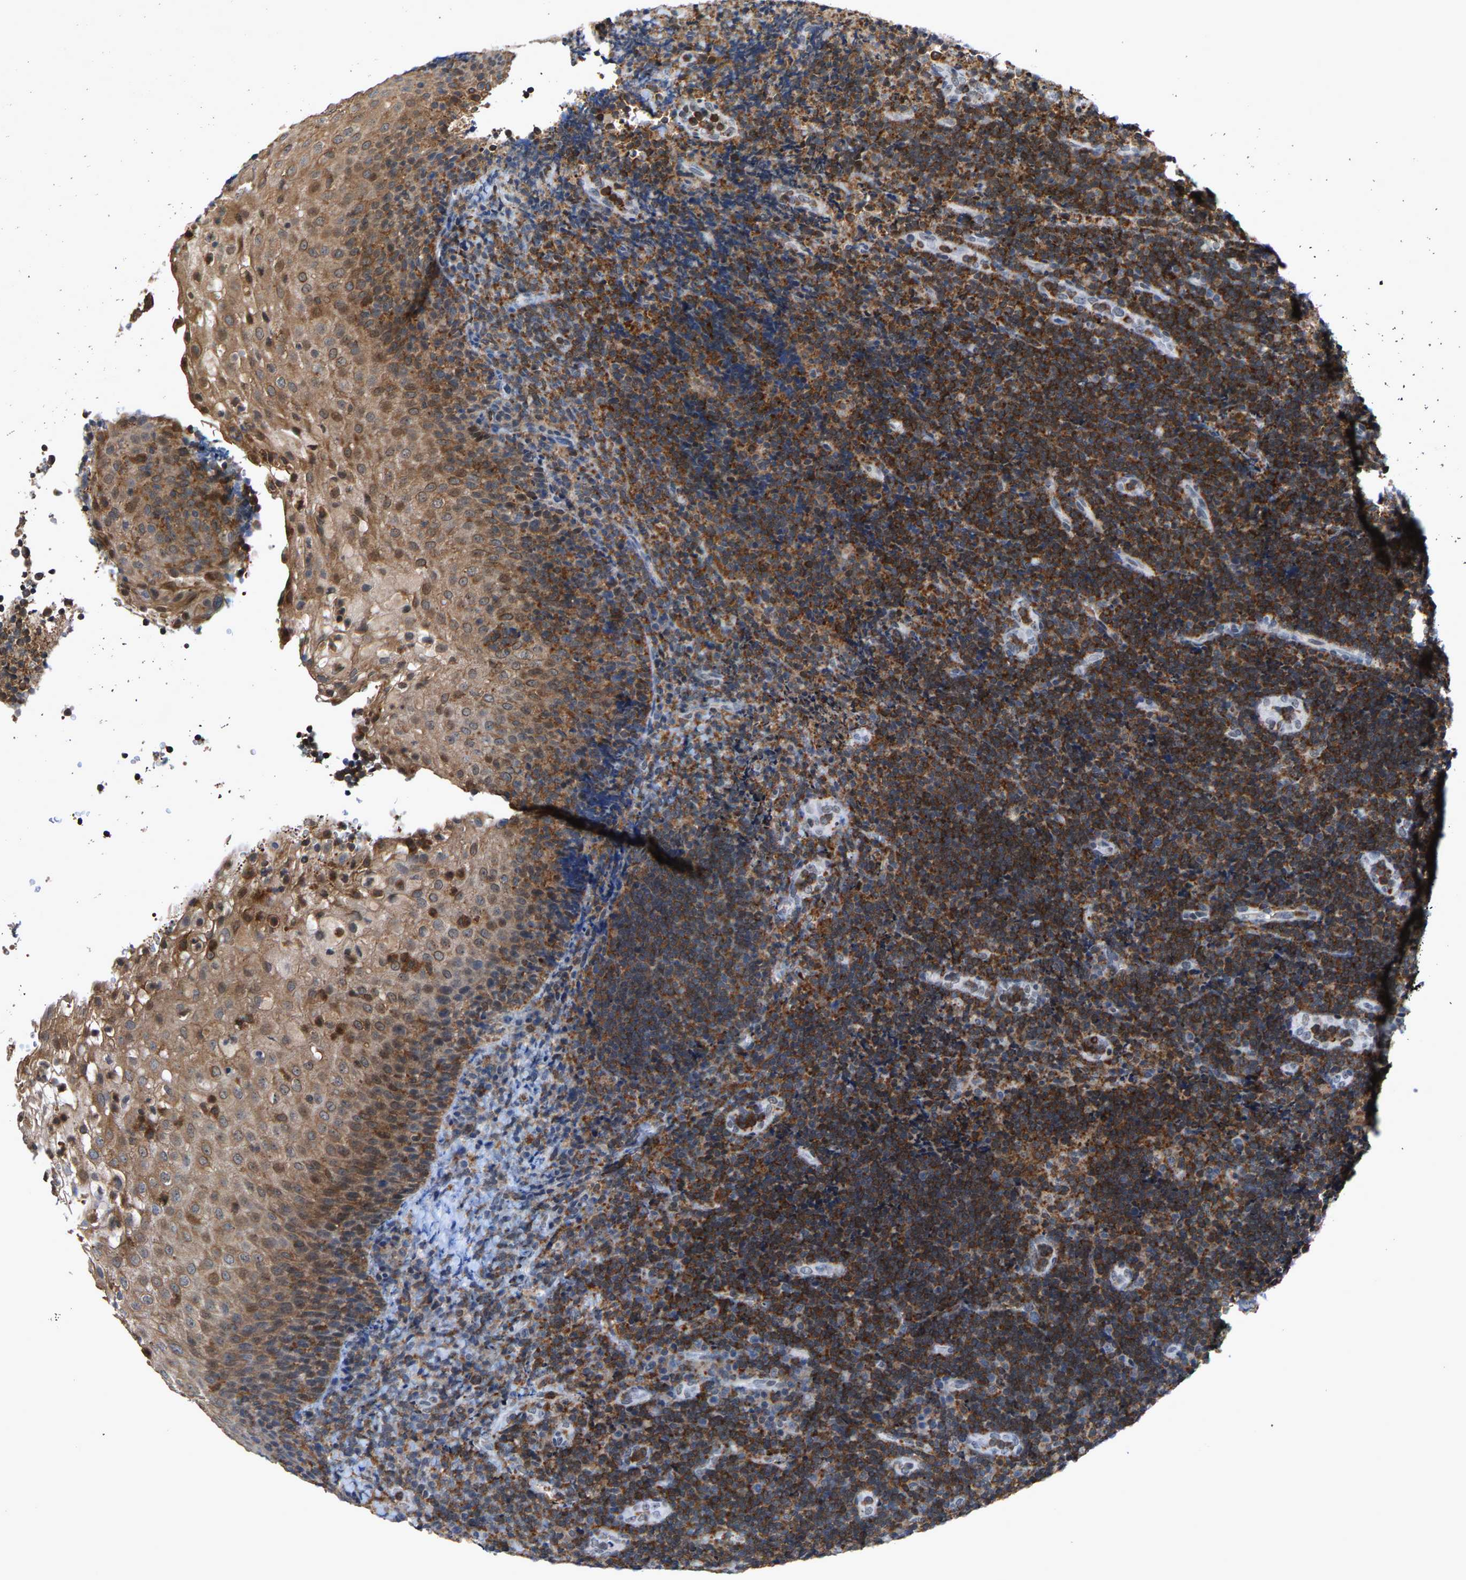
{"staining": {"intensity": "strong", "quantity": ">75%", "location": "cytoplasmic/membranous"}, "tissue": "lymphoma", "cell_type": "Tumor cells", "image_type": "cancer", "snomed": [{"axis": "morphology", "description": "Malignant lymphoma, non-Hodgkin's type, High grade"}, {"axis": "topography", "description": "Tonsil"}], "caption": "A high amount of strong cytoplasmic/membranous positivity is appreciated in approximately >75% of tumor cells in high-grade malignant lymphoma, non-Hodgkin's type tissue.", "gene": "FGD3", "patient": {"sex": "female", "age": 36}}